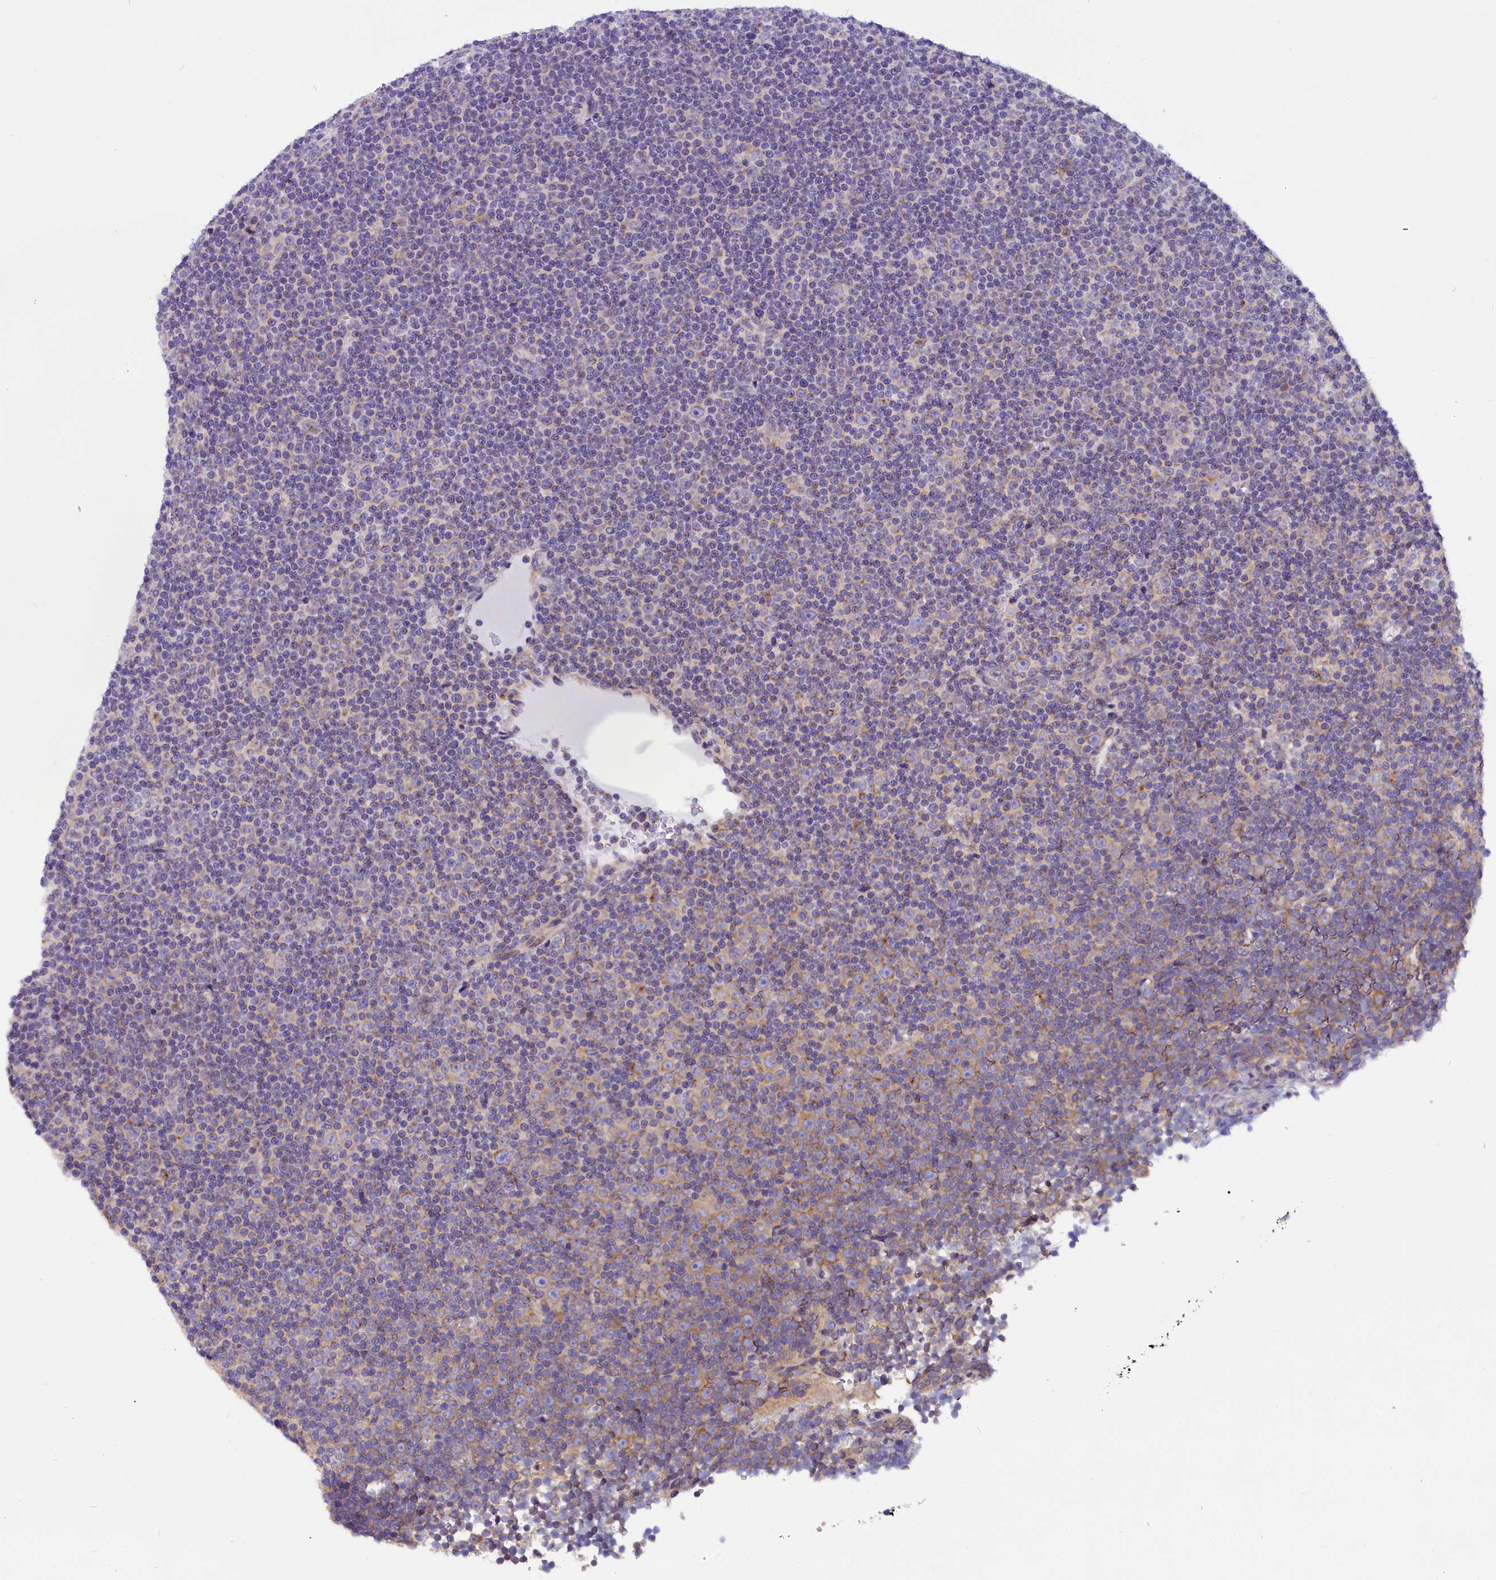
{"staining": {"intensity": "weak", "quantity": "<25%", "location": "cytoplasmic/membranous"}, "tissue": "lymphoma", "cell_type": "Tumor cells", "image_type": "cancer", "snomed": [{"axis": "morphology", "description": "Malignant lymphoma, non-Hodgkin's type, Low grade"}, {"axis": "topography", "description": "Lymph node"}], "caption": "The image demonstrates no staining of tumor cells in low-grade malignant lymphoma, non-Hodgkin's type.", "gene": "CEP170", "patient": {"sex": "female", "age": 67}}